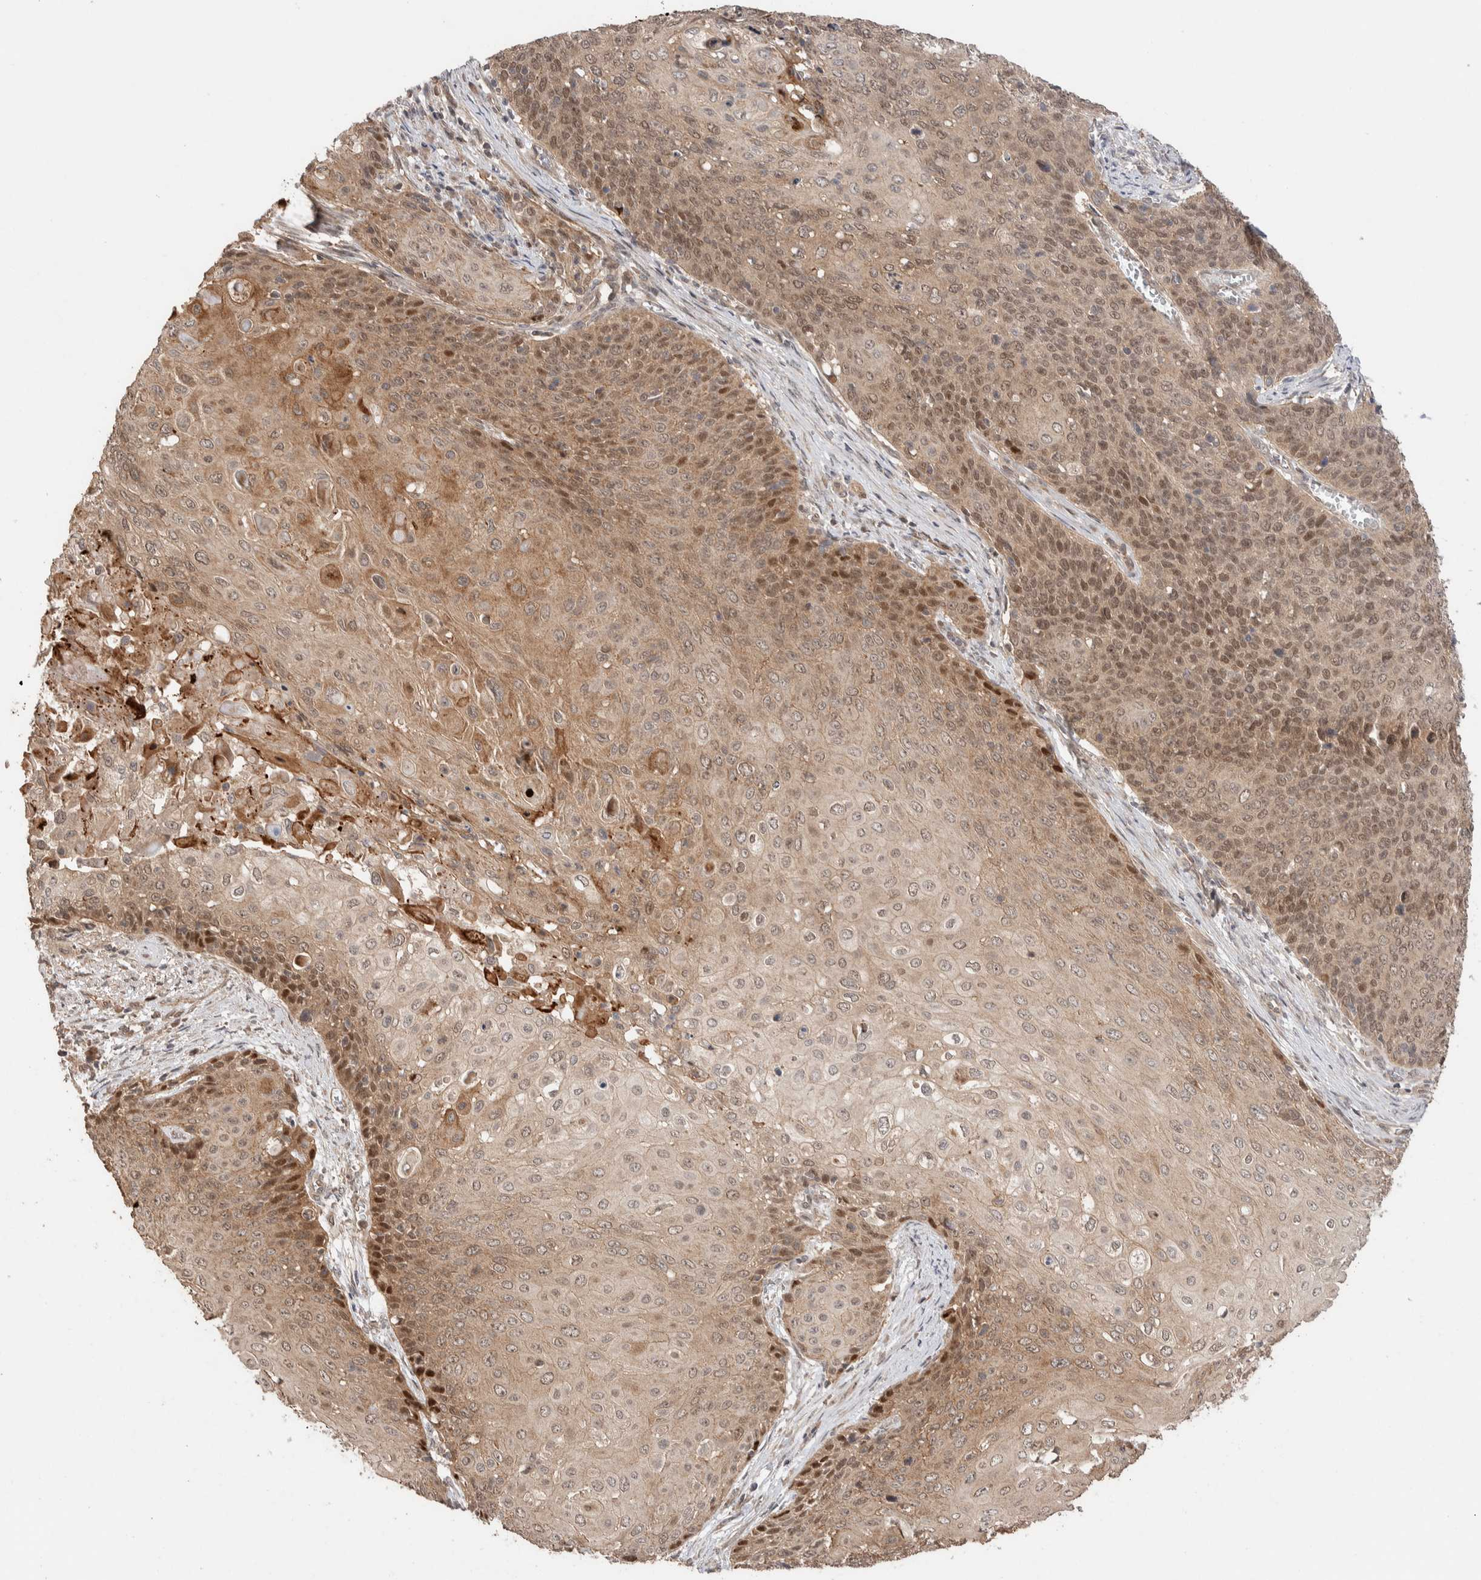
{"staining": {"intensity": "moderate", "quantity": ">75%", "location": "cytoplasmic/membranous,nuclear"}, "tissue": "cervical cancer", "cell_type": "Tumor cells", "image_type": "cancer", "snomed": [{"axis": "morphology", "description": "Squamous cell carcinoma, NOS"}, {"axis": "topography", "description": "Cervix"}], "caption": "IHC image of neoplastic tissue: human cervical squamous cell carcinoma stained using immunohistochemistry shows medium levels of moderate protein expression localized specifically in the cytoplasmic/membranous and nuclear of tumor cells, appearing as a cytoplasmic/membranous and nuclear brown color.", "gene": "PRDM15", "patient": {"sex": "female", "age": 39}}